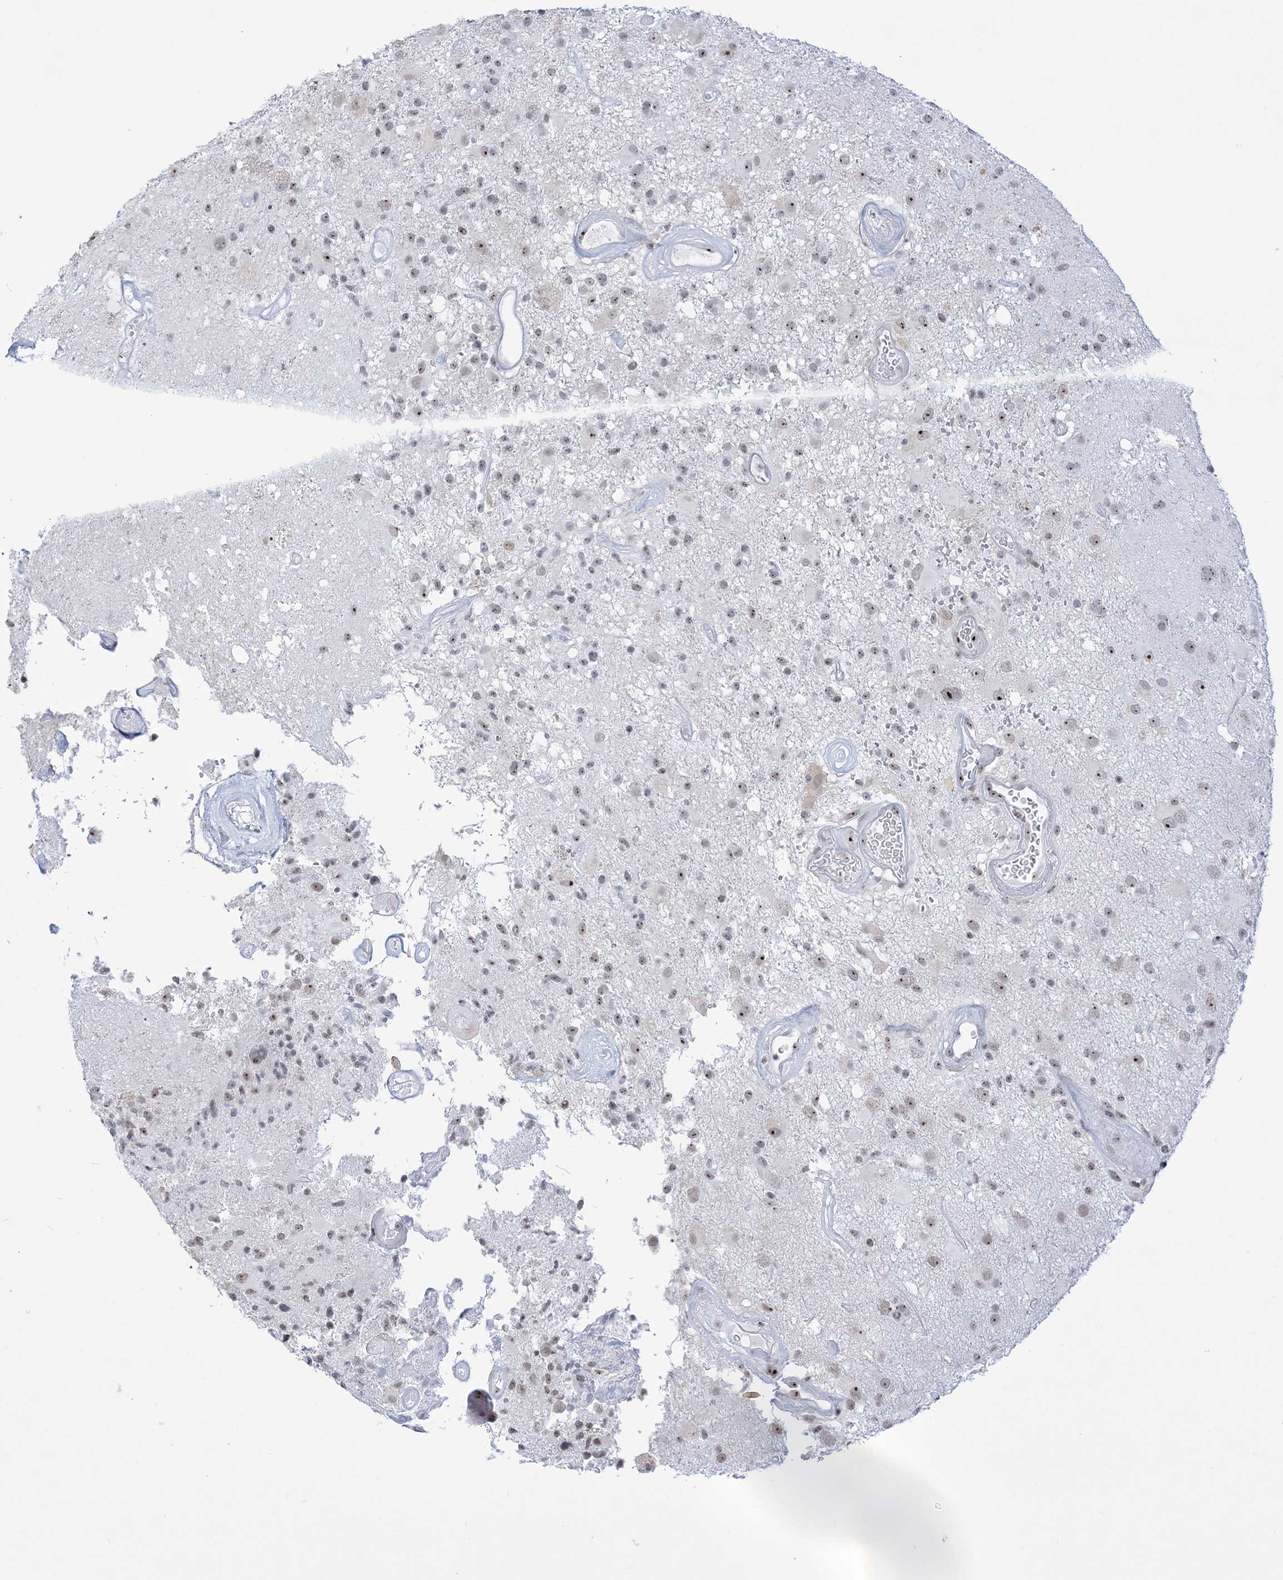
{"staining": {"intensity": "moderate", "quantity": "<25%", "location": "nuclear"}, "tissue": "glioma", "cell_type": "Tumor cells", "image_type": "cancer", "snomed": [{"axis": "morphology", "description": "Glioma, malignant, High grade"}, {"axis": "morphology", "description": "Glioblastoma, NOS"}, {"axis": "topography", "description": "Brain"}], "caption": "The histopathology image shows staining of malignant glioma (high-grade), revealing moderate nuclear protein expression (brown color) within tumor cells. The staining was performed using DAB to visualize the protein expression in brown, while the nuclei were stained in blue with hematoxylin (Magnification: 20x).", "gene": "DDX21", "patient": {"sex": "male", "age": 60}}